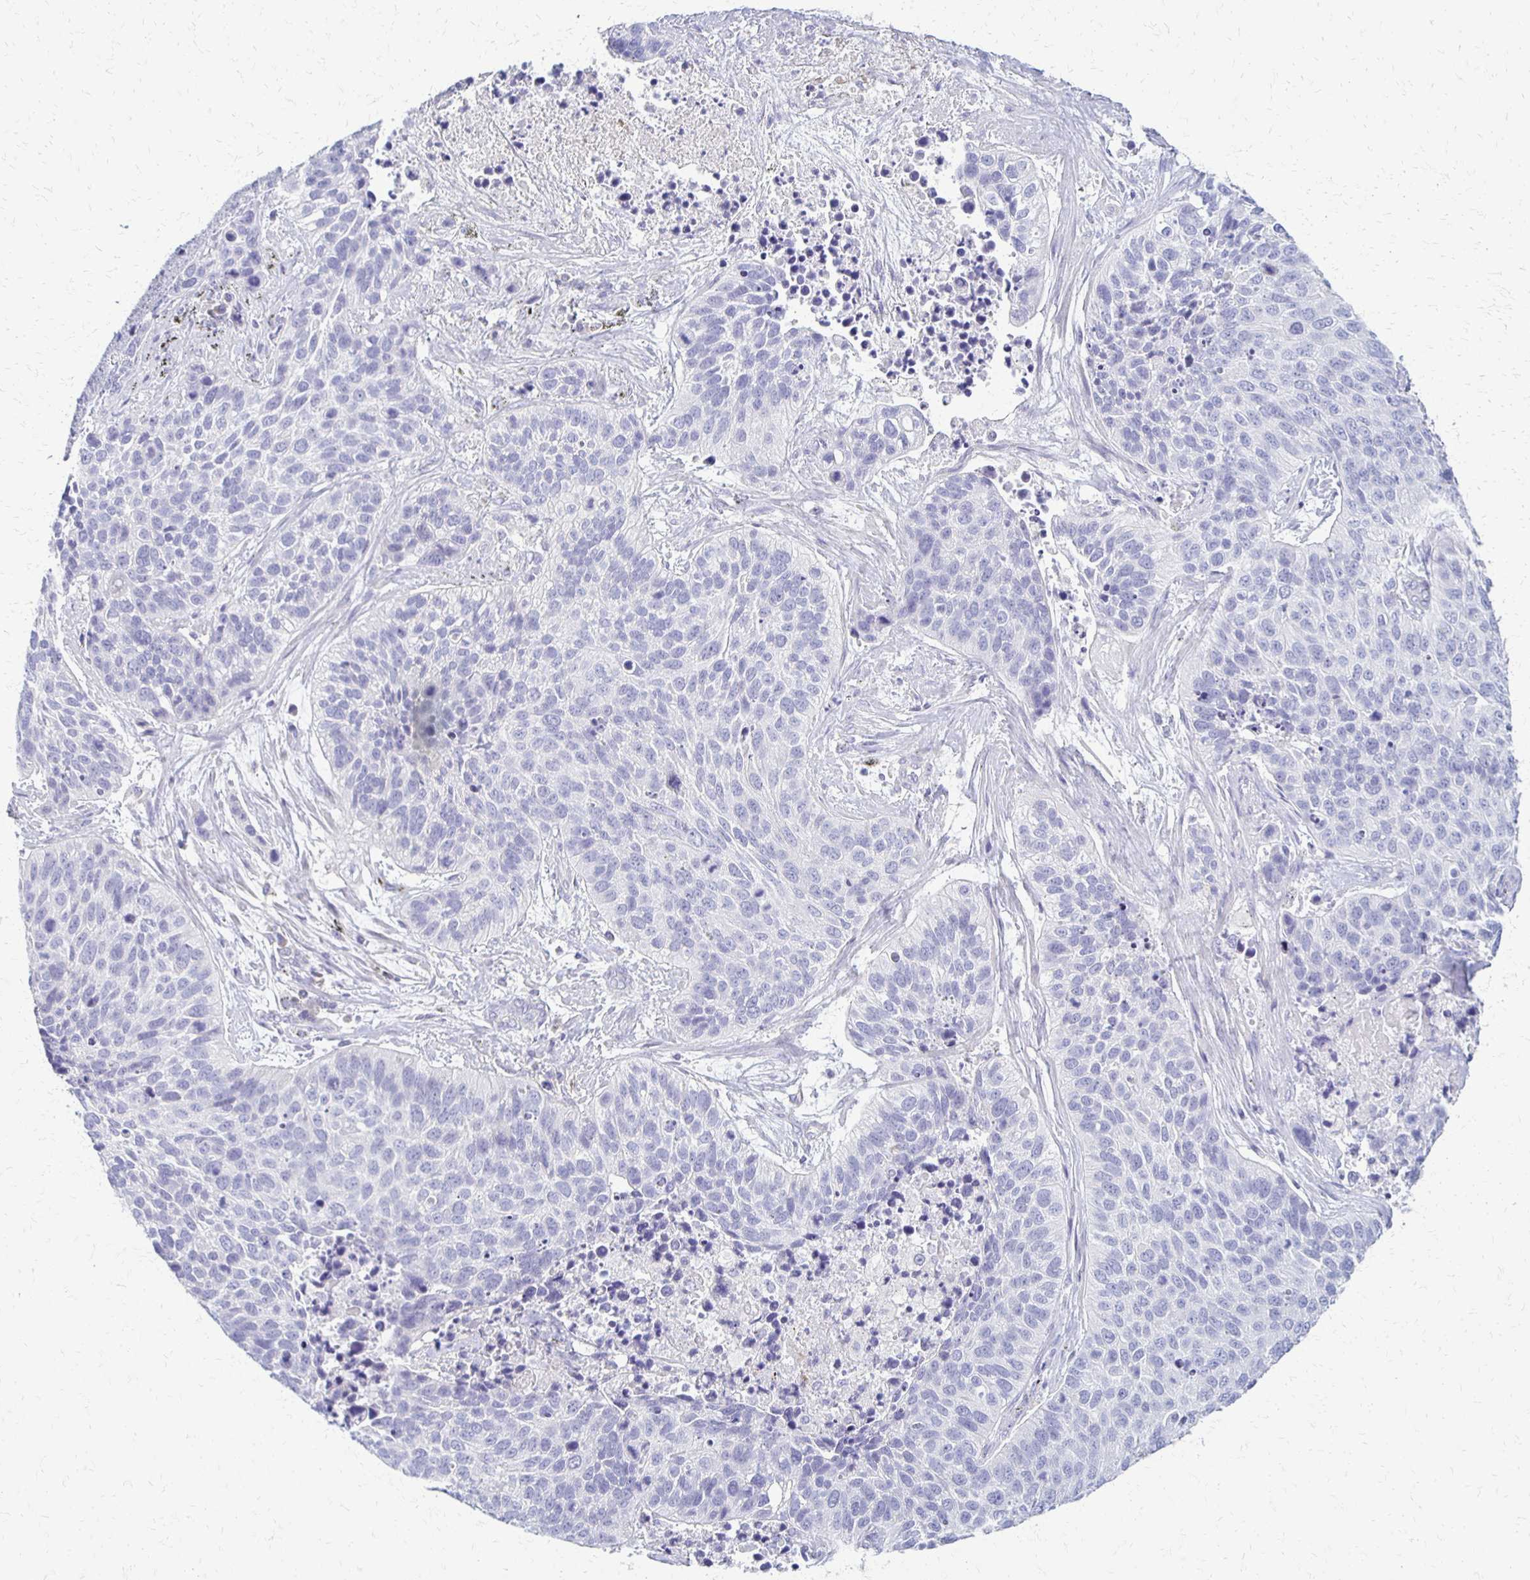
{"staining": {"intensity": "negative", "quantity": "none", "location": "none"}, "tissue": "lung cancer", "cell_type": "Tumor cells", "image_type": "cancer", "snomed": [{"axis": "morphology", "description": "Squamous cell carcinoma, NOS"}, {"axis": "topography", "description": "Lung"}], "caption": "Lung cancer (squamous cell carcinoma) was stained to show a protein in brown. There is no significant positivity in tumor cells.", "gene": "RHOC", "patient": {"sex": "male", "age": 62}}